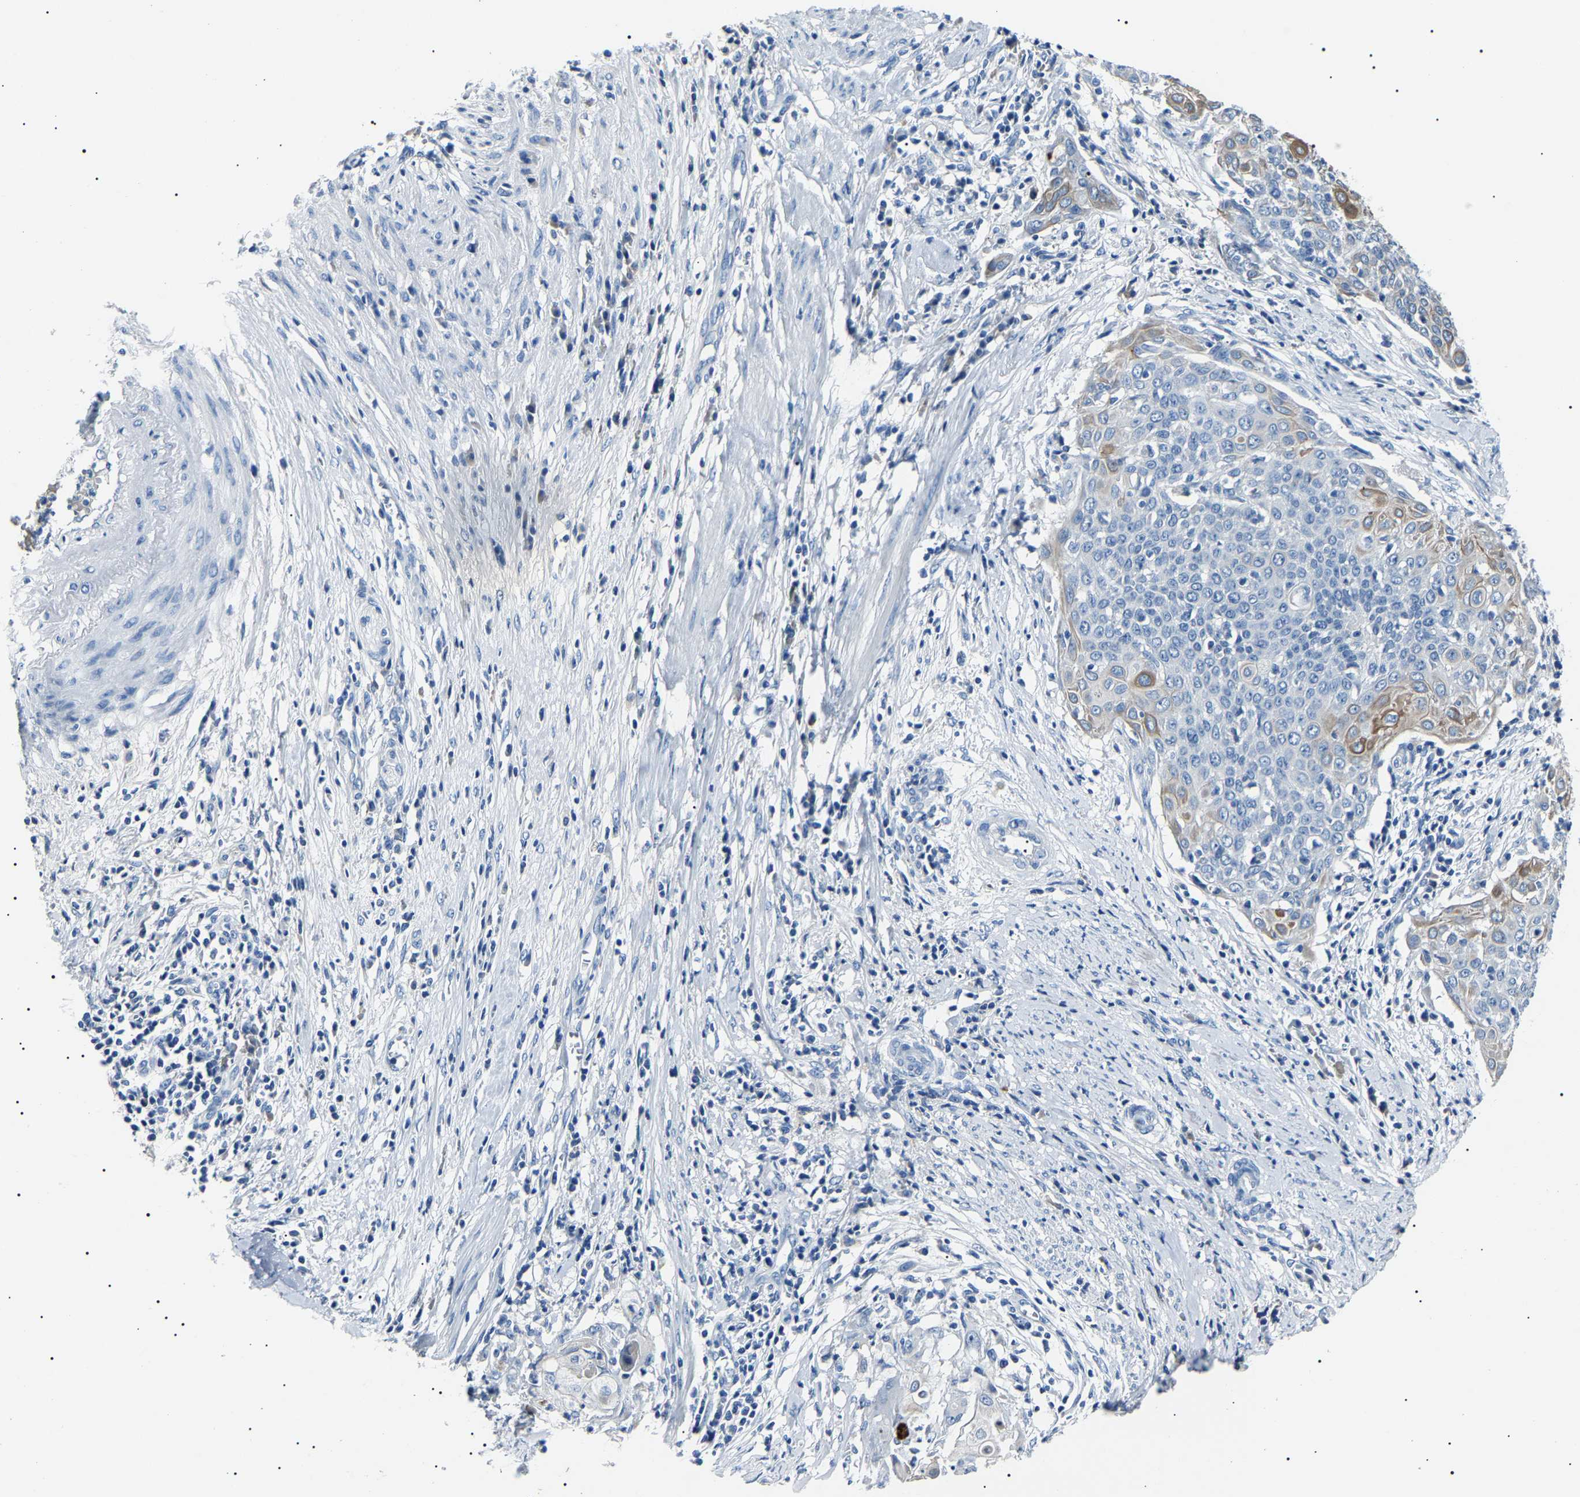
{"staining": {"intensity": "moderate", "quantity": "<25%", "location": "cytoplasmic/membranous"}, "tissue": "cervical cancer", "cell_type": "Tumor cells", "image_type": "cancer", "snomed": [{"axis": "morphology", "description": "Squamous cell carcinoma, NOS"}, {"axis": "topography", "description": "Cervix"}], "caption": "Brown immunohistochemical staining in human squamous cell carcinoma (cervical) shows moderate cytoplasmic/membranous expression in approximately <25% of tumor cells.", "gene": "KLK15", "patient": {"sex": "female", "age": 39}}